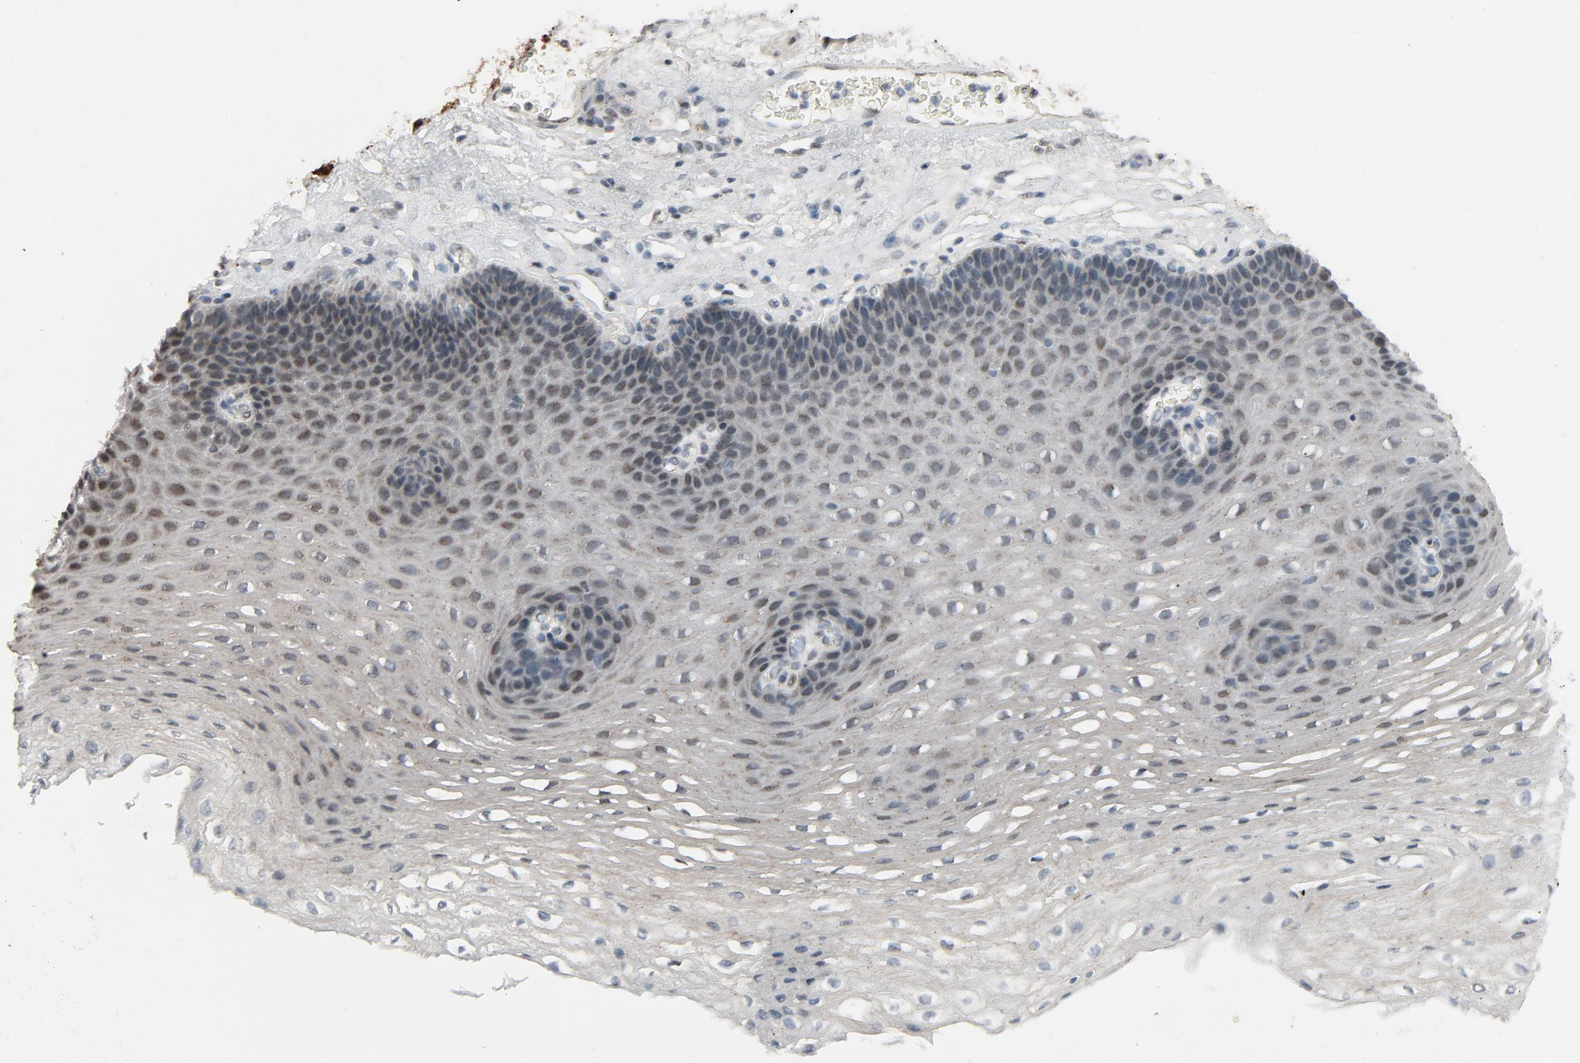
{"staining": {"intensity": "moderate", "quantity": "25%-75%", "location": "nuclear"}, "tissue": "esophagus", "cell_type": "Squamous epithelial cells", "image_type": "normal", "snomed": [{"axis": "morphology", "description": "Normal tissue, NOS"}, {"axis": "topography", "description": "Esophagus"}], "caption": "Immunohistochemical staining of benign esophagus exhibits 25%-75% levels of moderate nuclear protein expression in about 25%-75% of squamous epithelial cells. (Stains: DAB (3,3'-diaminobenzidine) in brown, nuclei in blue, Microscopy: brightfield microscopy at high magnification).", "gene": "SMARCD1", "patient": {"sex": "female", "age": 72}}